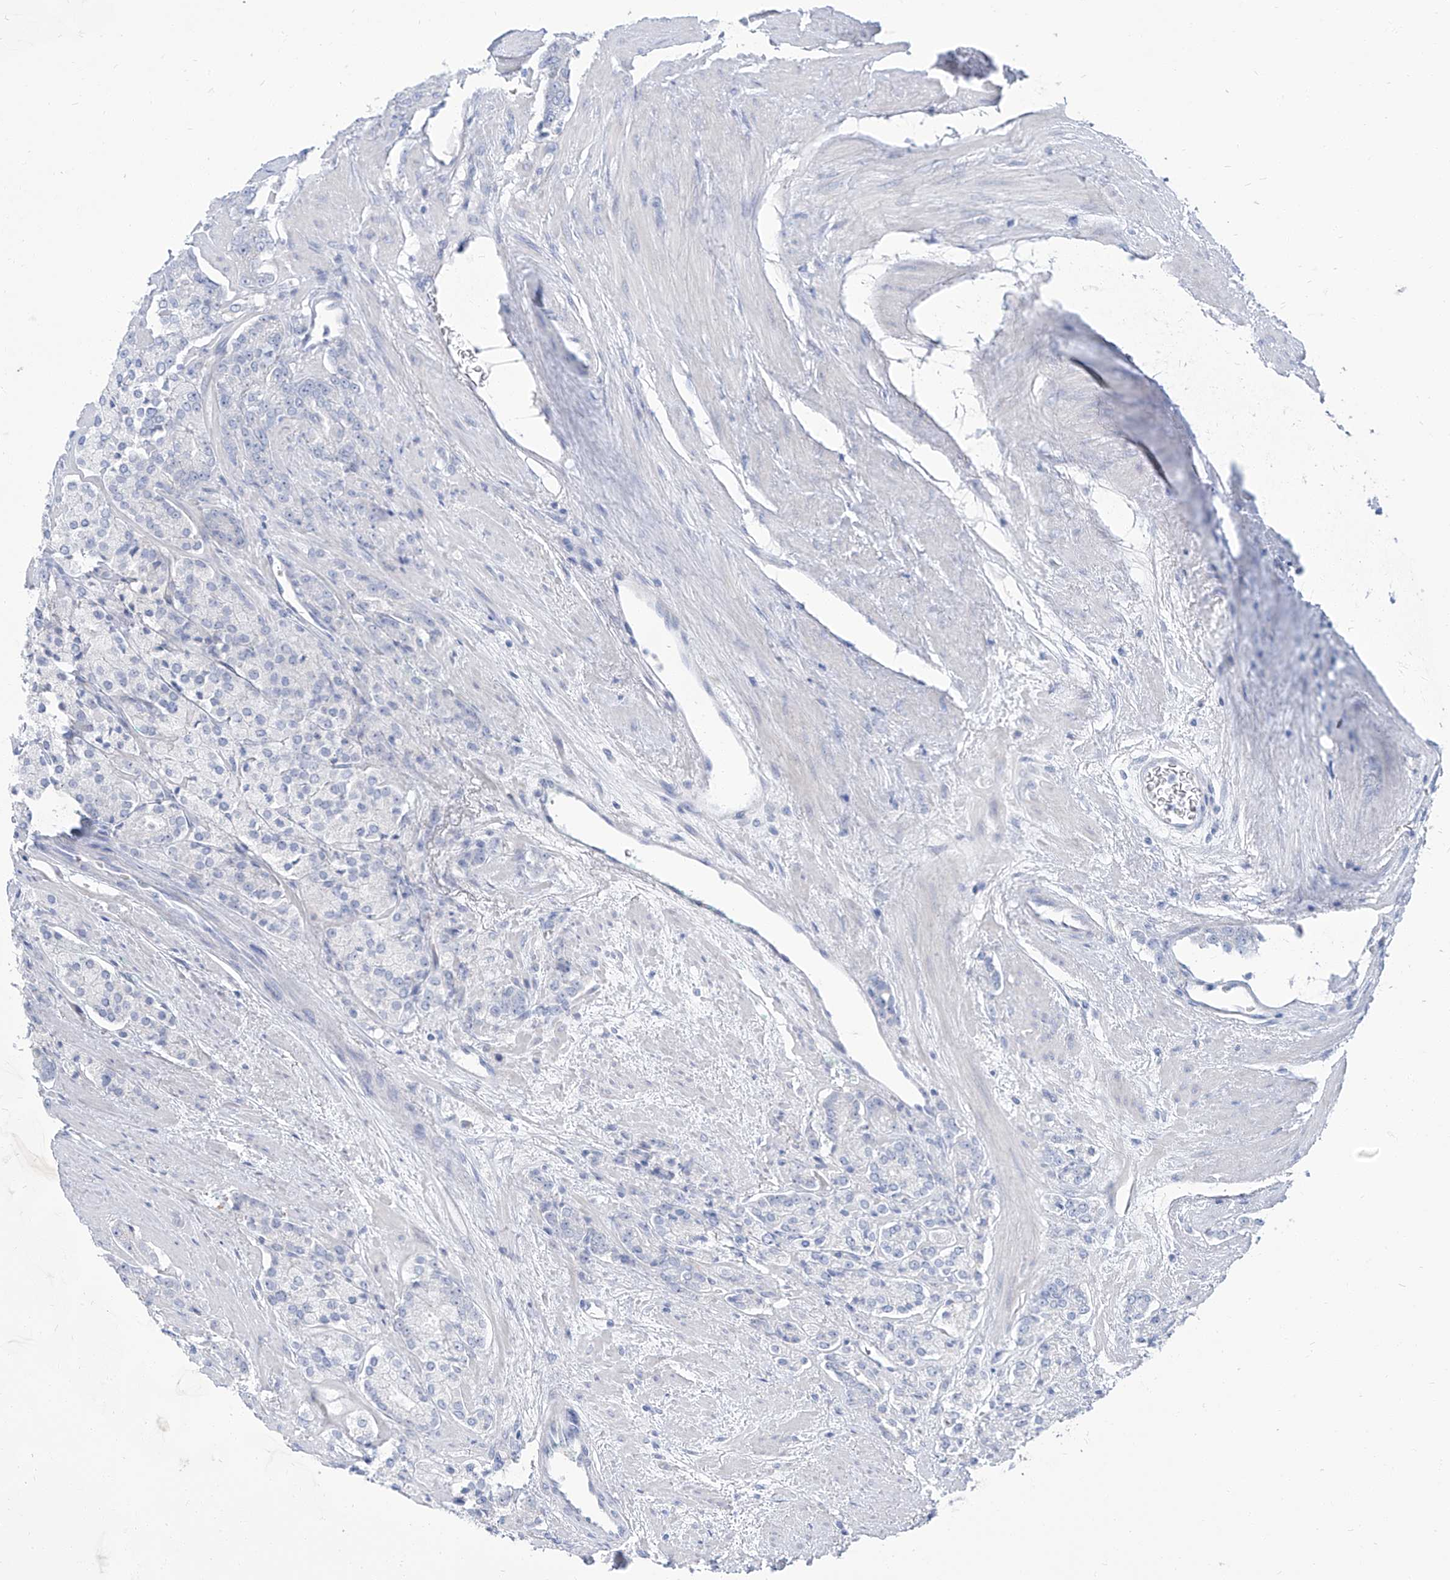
{"staining": {"intensity": "negative", "quantity": "none", "location": "none"}, "tissue": "prostate cancer", "cell_type": "Tumor cells", "image_type": "cancer", "snomed": [{"axis": "morphology", "description": "Adenocarcinoma, High grade"}, {"axis": "topography", "description": "Prostate"}], "caption": "Prostate adenocarcinoma (high-grade) was stained to show a protein in brown. There is no significant staining in tumor cells.", "gene": "TXLNB", "patient": {"sex": "male", "age": 71}}